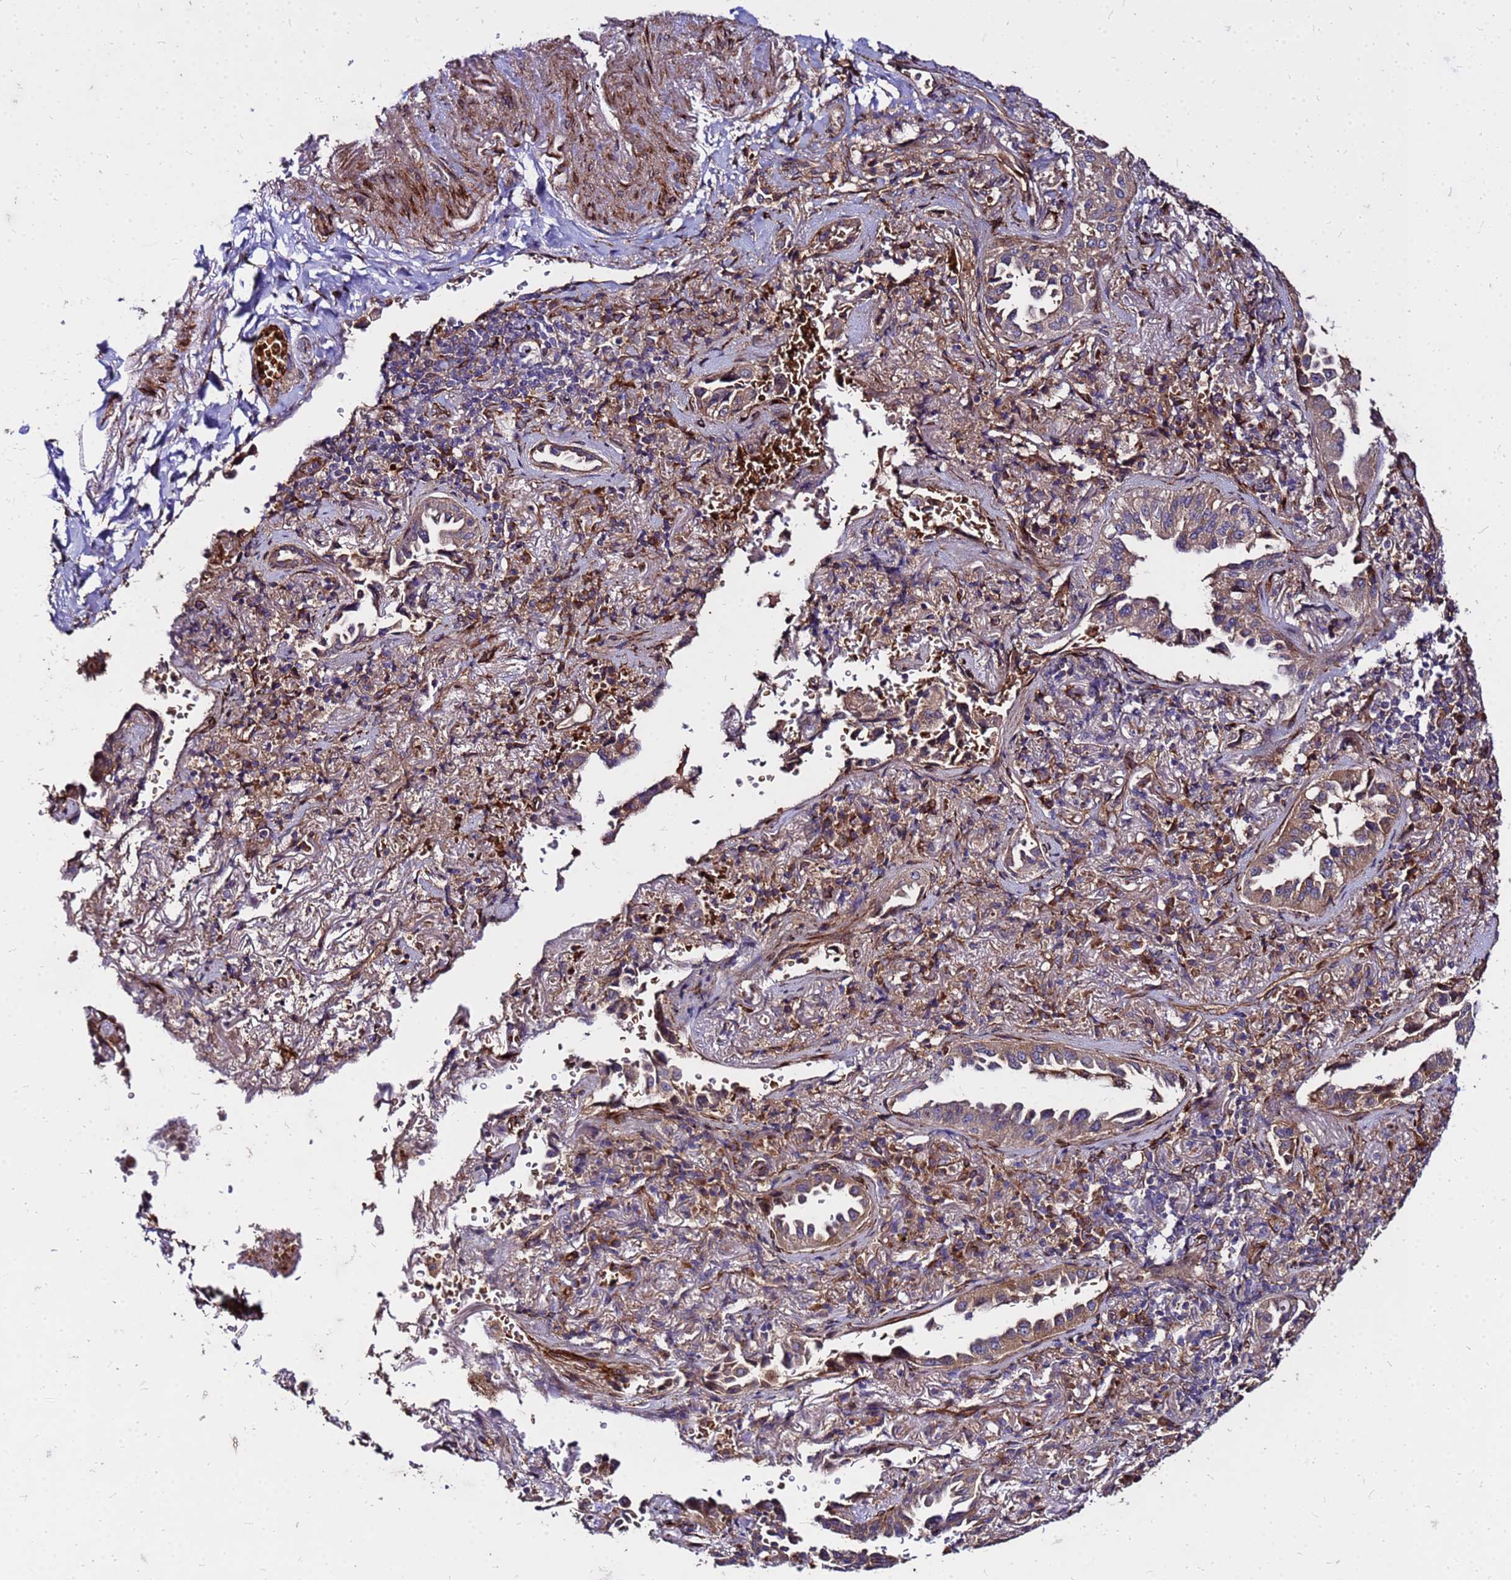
{"staining": {"intensity": "moderate", "quantity": ">75%", "location": "cytoplasmic/membranous"}, "tissue": "lung cancer", "cell_type": "Tumor cells", "image_type": "cancer", "snomed": [{"axis": "morphology", "description": "Adenocarcinoma, NOS"}, {"axis": "topography", "description": "Lung"}], "caption": "Lung adenocarcinoma tissue shows moderate cytoplasmic/membranous positivity in approximately >75% of tumor cells Immunohistochemistry stains the protein in brown and the nuclei are stained blue.", "gene": "WWC2", "patient": {"sex": "female", "age": 69}}